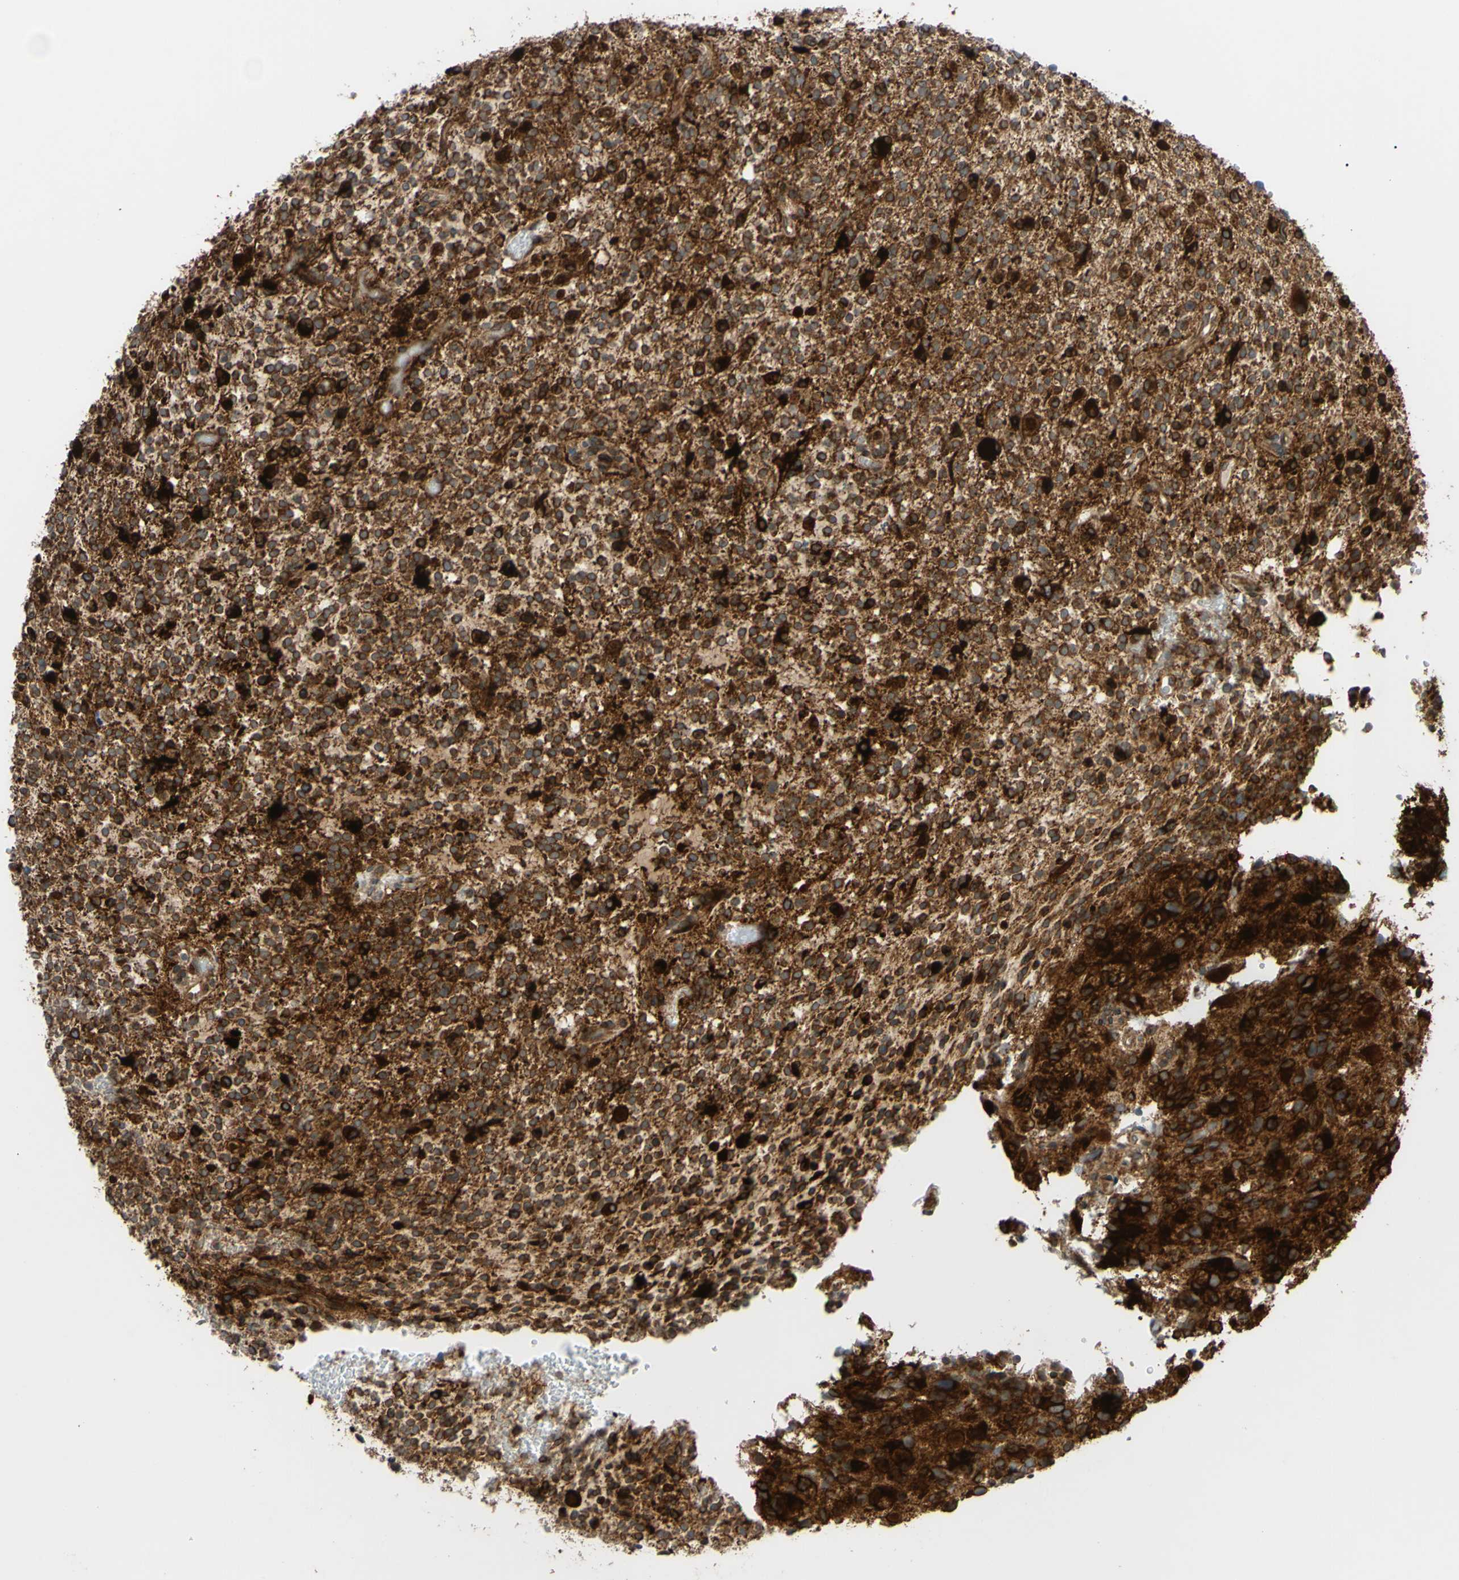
{"staining": {"intensity": "strong", "quantity": ">75%", "location": "cytoplasmic/membranous"}, "tissue": "glioma", "cell_type": "Tumor cells", "image_type": "cancer", "snomed": [{"axis": "morphology", "description": "Glioma, malignant, High grade"}, {"axis": "topography", "description": "Brain"}], "caption": "Glioma stained with immunohistochemistry displays strong cytoplasmic/membranous staining in approximately >75% of tumor cells.", "gene": "PRAF2", "patient": {"sex": "male", "age": 48}}